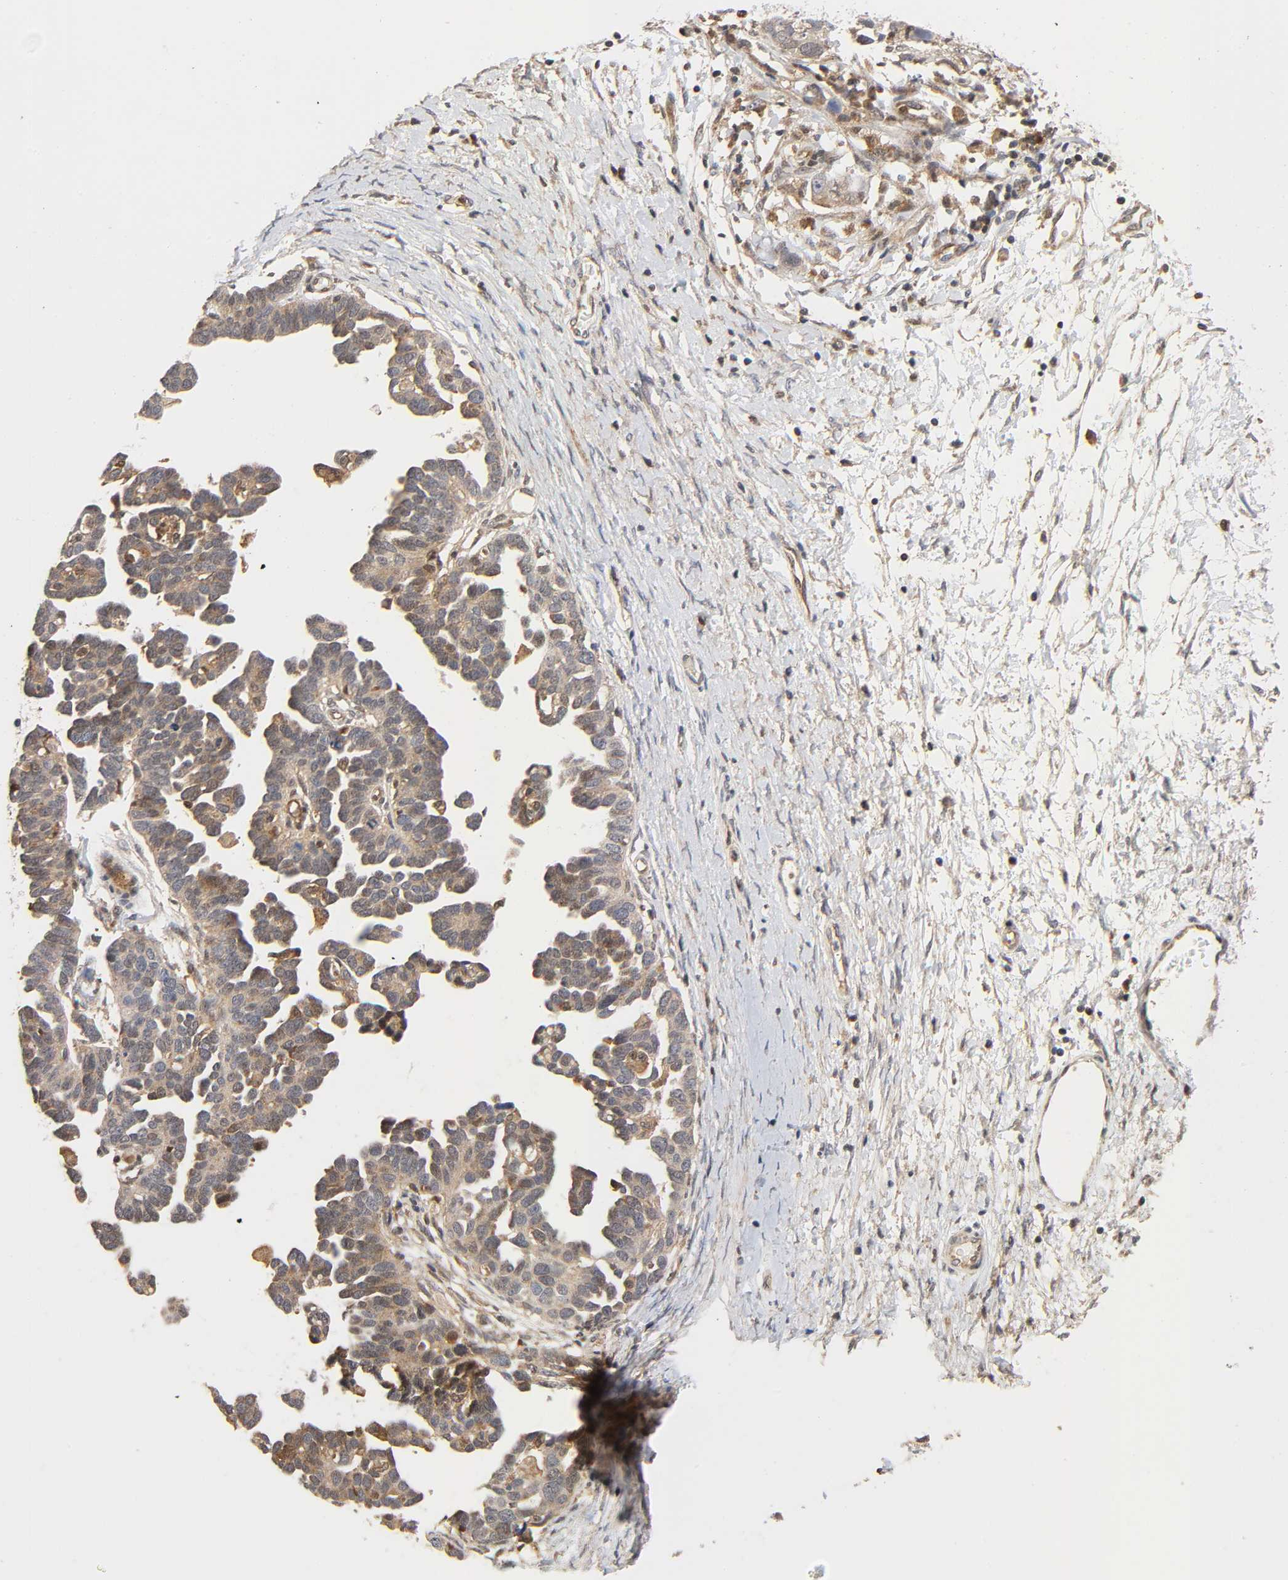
{"staining": {"intensity": "weak", "quantity": ">75%", "location": "cytoplasmic/membranous,nuclear"}, "tissue": "ovarian cancer", "cell_type": "Tumor cells", "image_type": "cancer", "snomed": [{"axis": "morphology", "description": "Cystadenocarcinoma, serous, NOS"}, {"axis": "topography", "description": "Ovary"}], "caption": "Immunohistochemical staining of ovarian cancer displays weak cytoplasmic/membranous and nuclear protein positivity in about >75% of tumor cells. Nuclei are stained in blue.", "gene": "CASP9", "patient": {"sex": "female", "age": 54}}